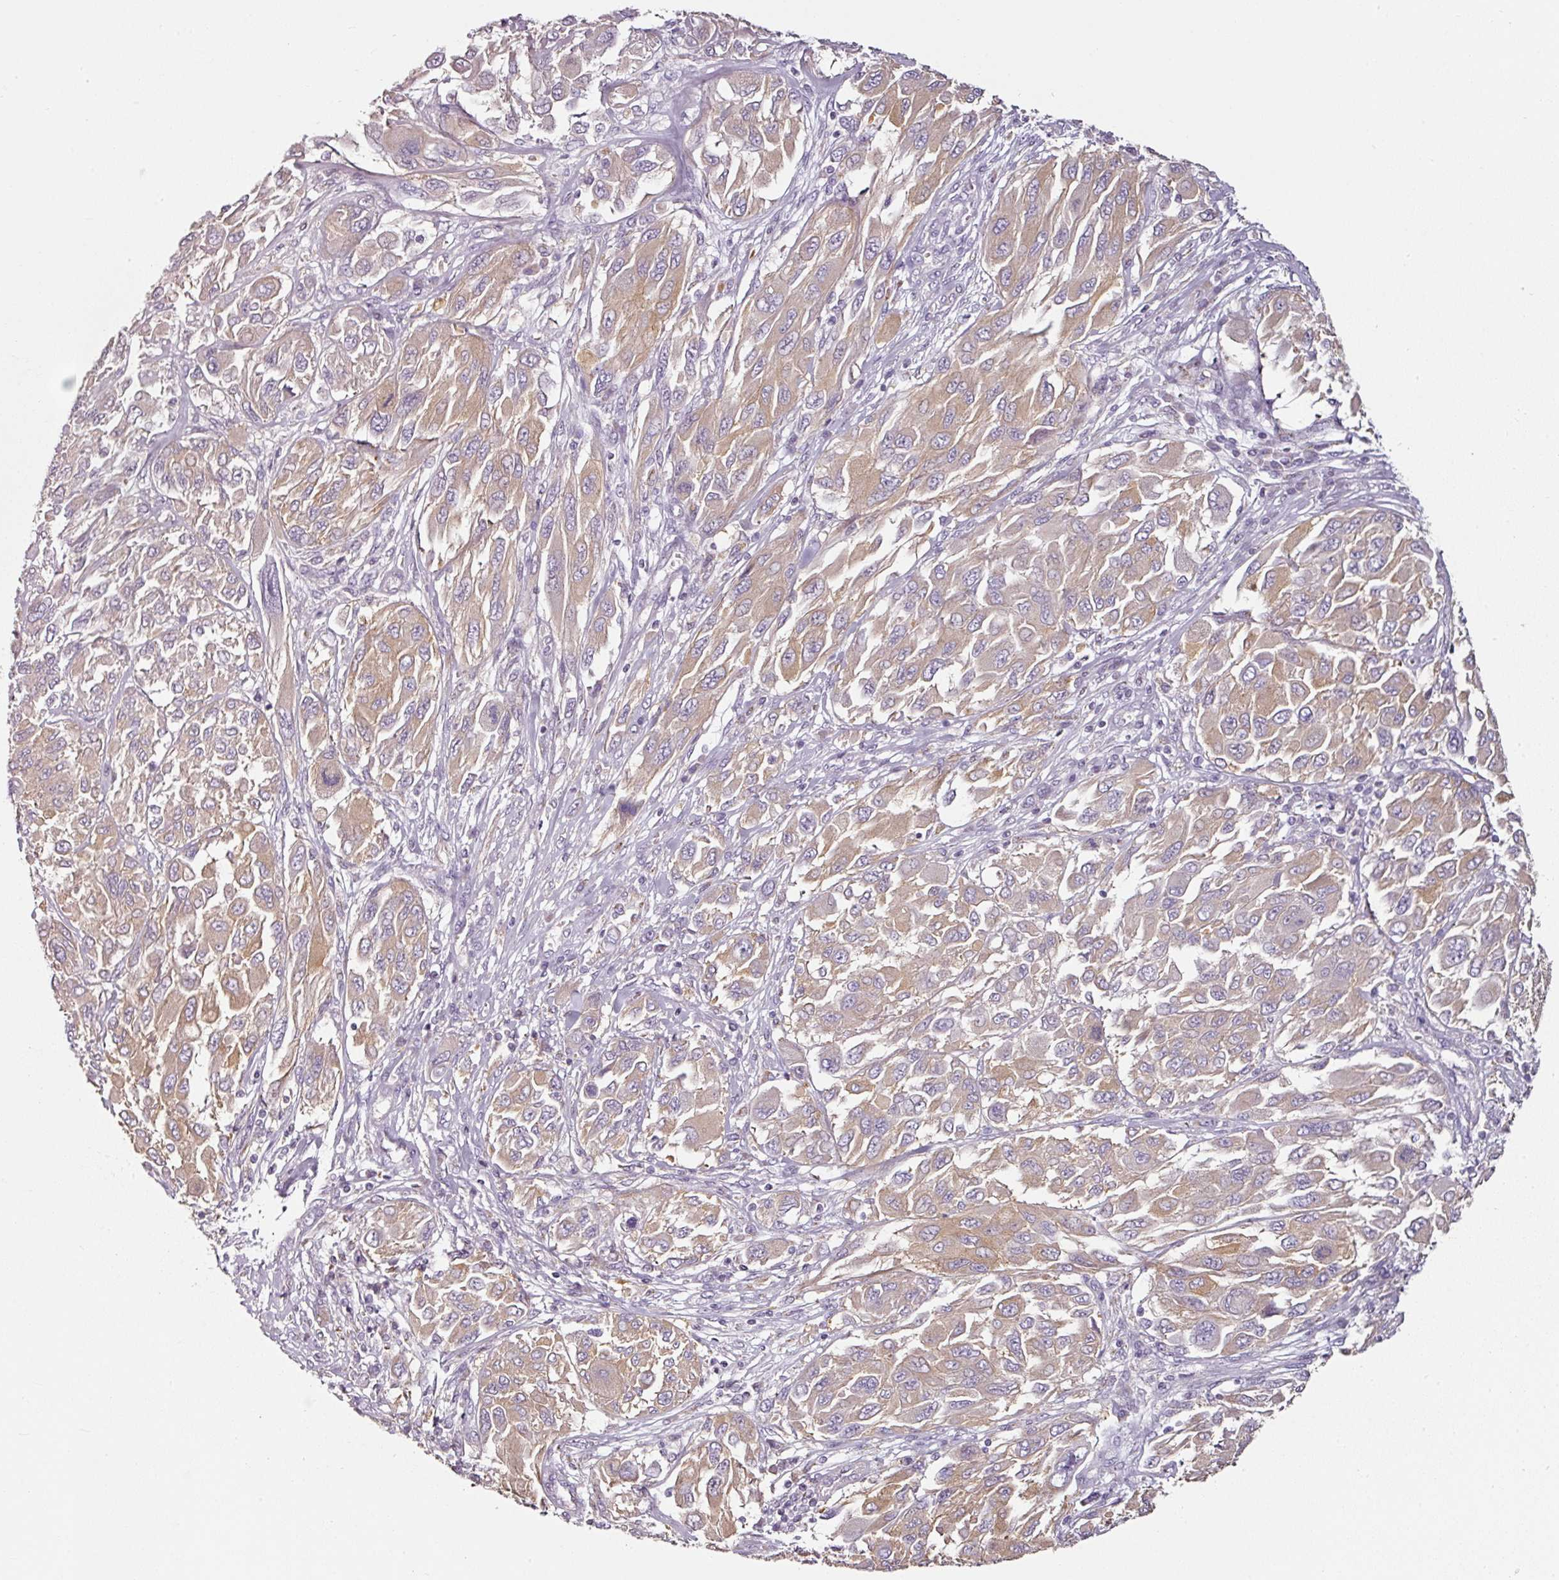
{"staining": {"intensity": "moderate", "quantity": "25%-75%", "location": "cytoplasmic/membranous"}, "tissue": "melanoma", "cell_type": "Tumor cells", "image_type": "cancer", "snomed": [{"axis": "morphology", "description": "Malignant melanoma, NOS"}, {"axis": "topography", "description": "Skin"}], "caption": "Immunohistochemical staining of human melanoma exhibits medium levels of moderate cytoplasmic/membranous protein expression in approximately 25%-75% of tumor cells. Using DAB (brown) and hematoxylin (blue) stains, captured at high magnification using brightfield microscopy.", "gene": "CAP2", "patient": {"sex": "female", "age": 91}}